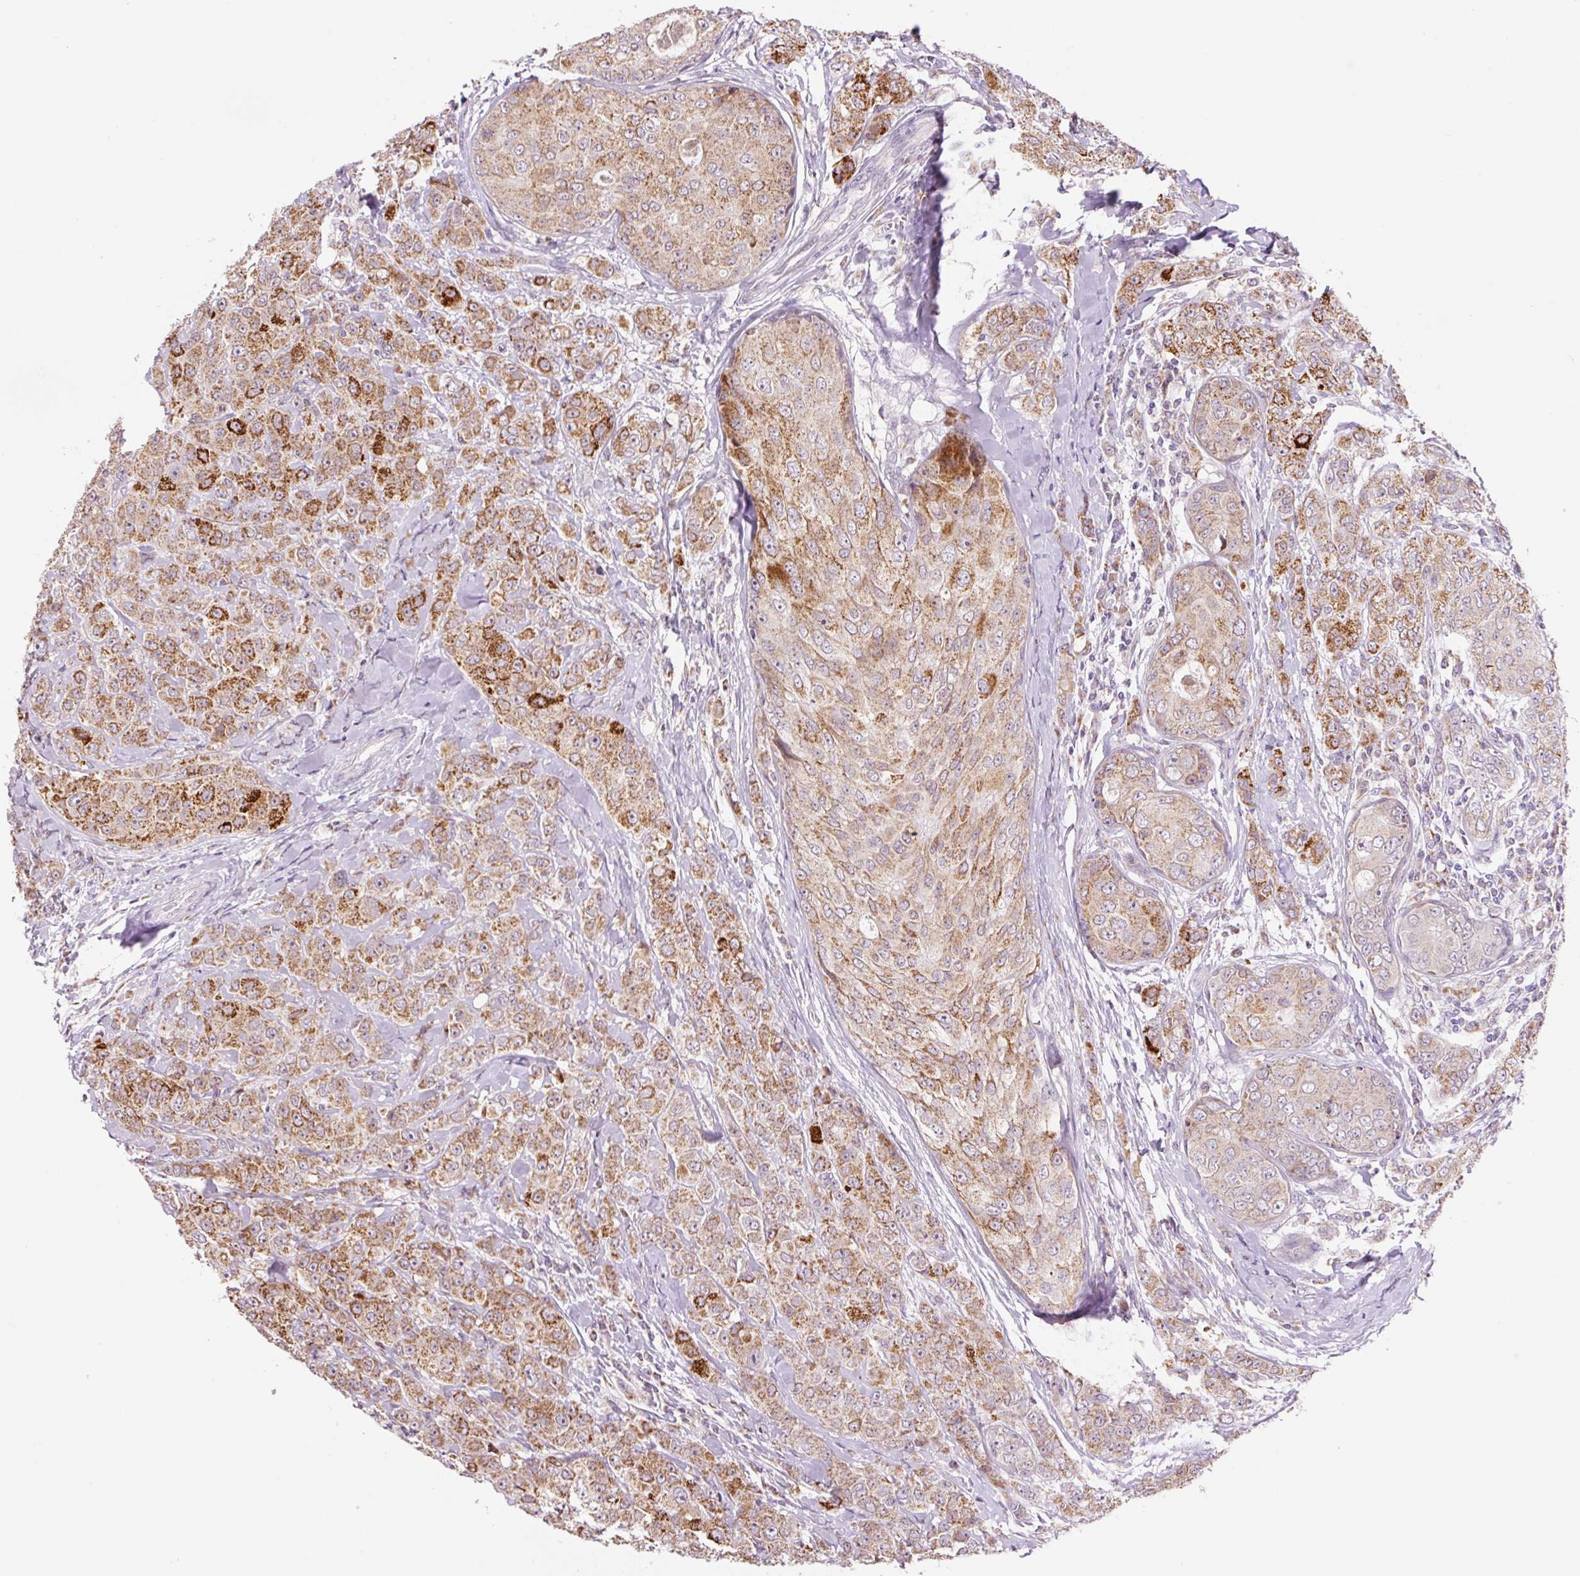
{"staining": {"intensity": "strong", "quantity": "25%-75%", "location": "cytoplasmic/membranous"}, "tissue": "breast cancer", "cell_type": "Tumor cells", "image_type": "cancer", "snomed": [{"axis": "morphology", "description": "Duct carcinoma"}, {"axis": "topography", "description": "Breast"}], "caption": "Human breast infiltrating ductal carcinoma stained for a protein (brown) shows strong cytoplasmic/membranous positive expression in approximately 25%-75% of tumor cells.", "gene": "PCK2", "patient": {"sex": "female", "age": 43}}